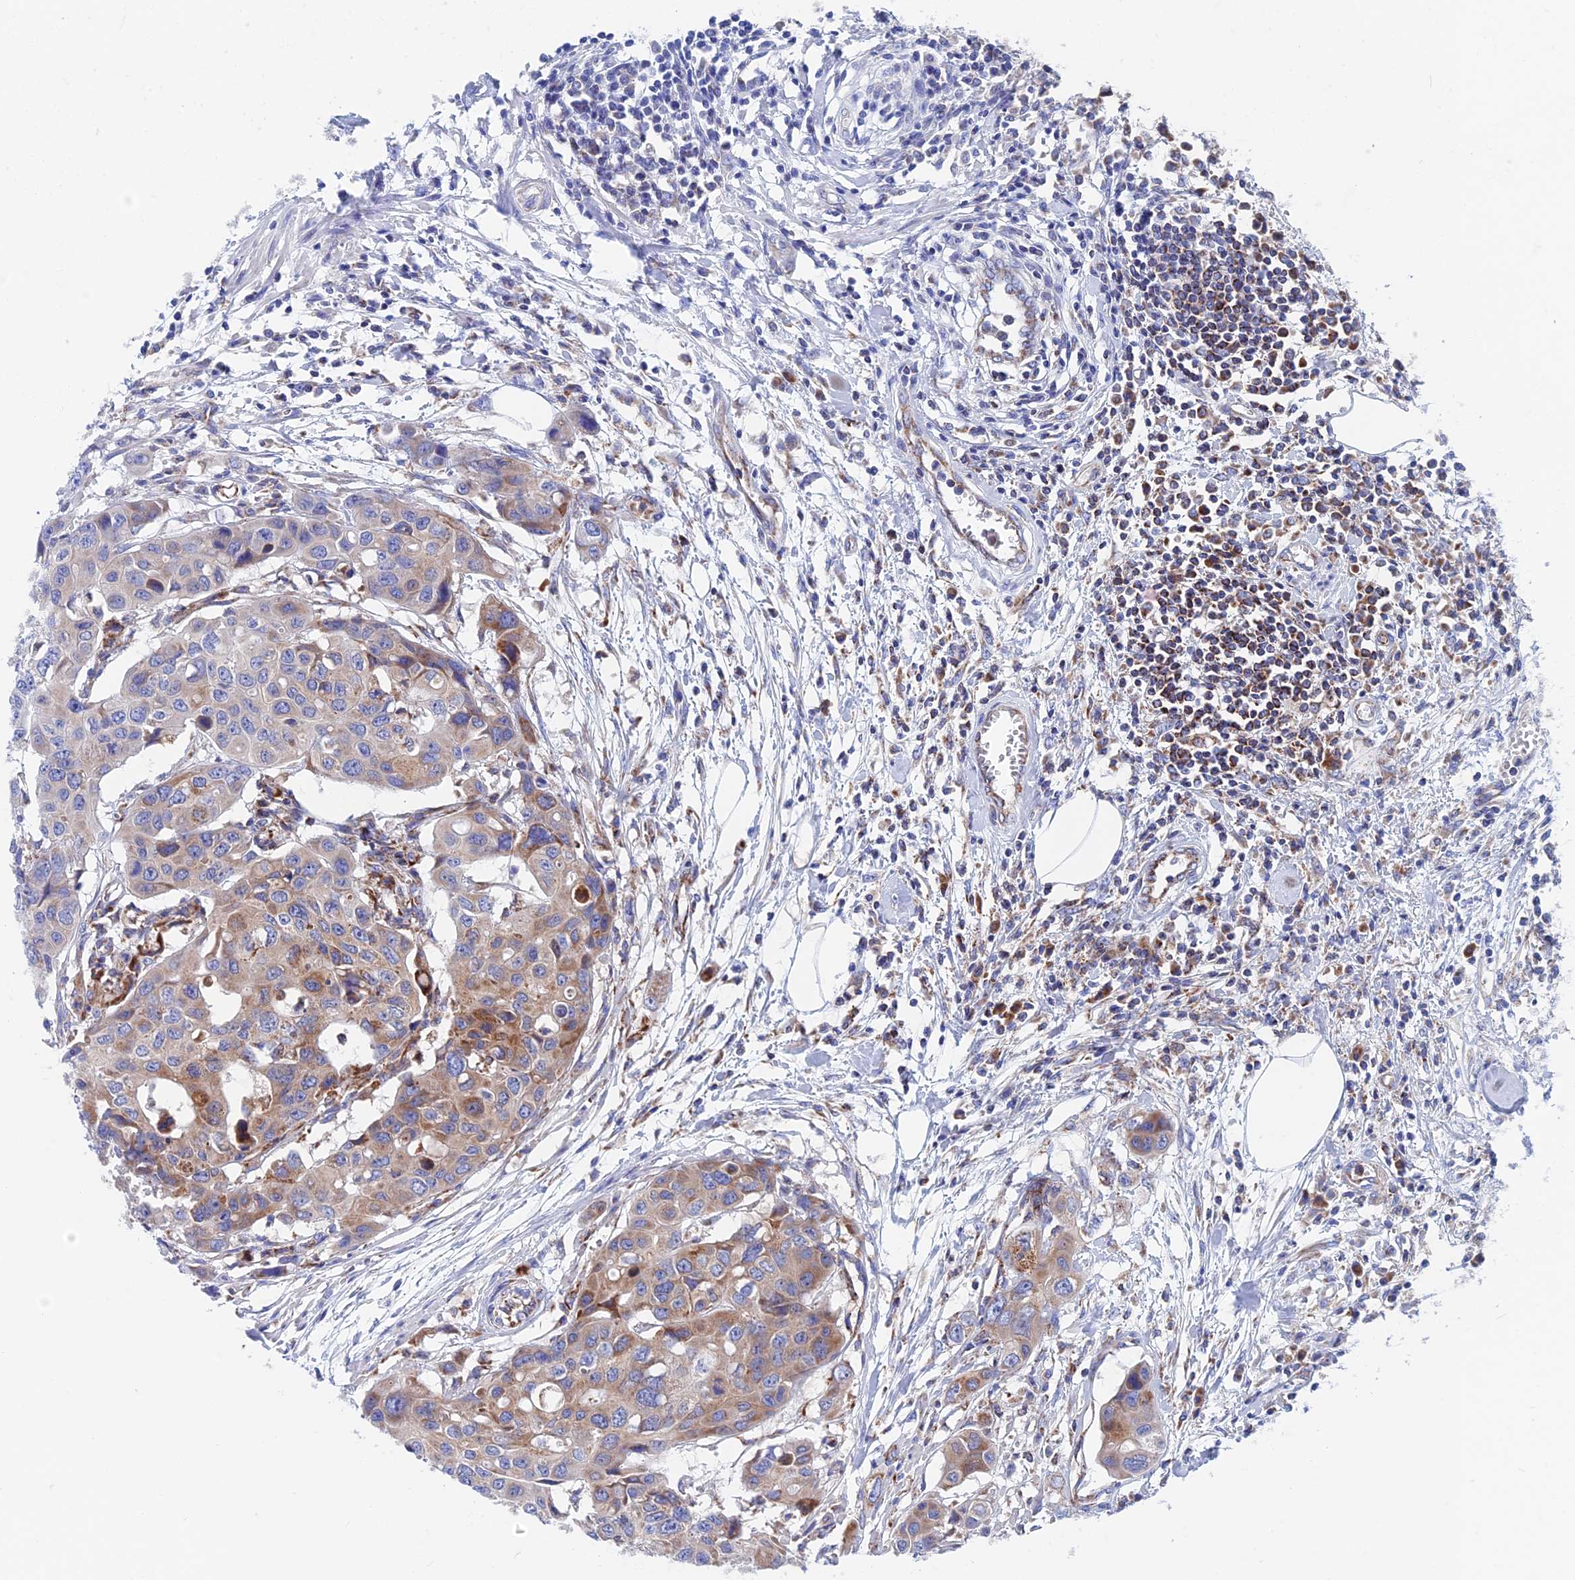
{"staining": {"intensity": "moderate", "quantity": "25%-75%", "location": "cytoplasmic/membranous"}, "tissue": "colorectal cancer", "cell_type": "Tumor cells", "image_type": "cancer", "snomed": [{"axis": "morphology", "description": "Adenocarcinoma, NOS"}, {"axis": "topography", "description": "Colon"}], "caption": "Adenocarcinoma (colorectal) was stained to show a protein in brown. There is medium levels of moderate cytoplasmic/membranous positivity in about 25%-75% of tumor cells. The staining was performed using DAB, with brown indicating positive protein expression. Nuclei are stained blue with hematoxylin.", "gene": "WDR83", "patient": {"sex": "male", "age": 77}}